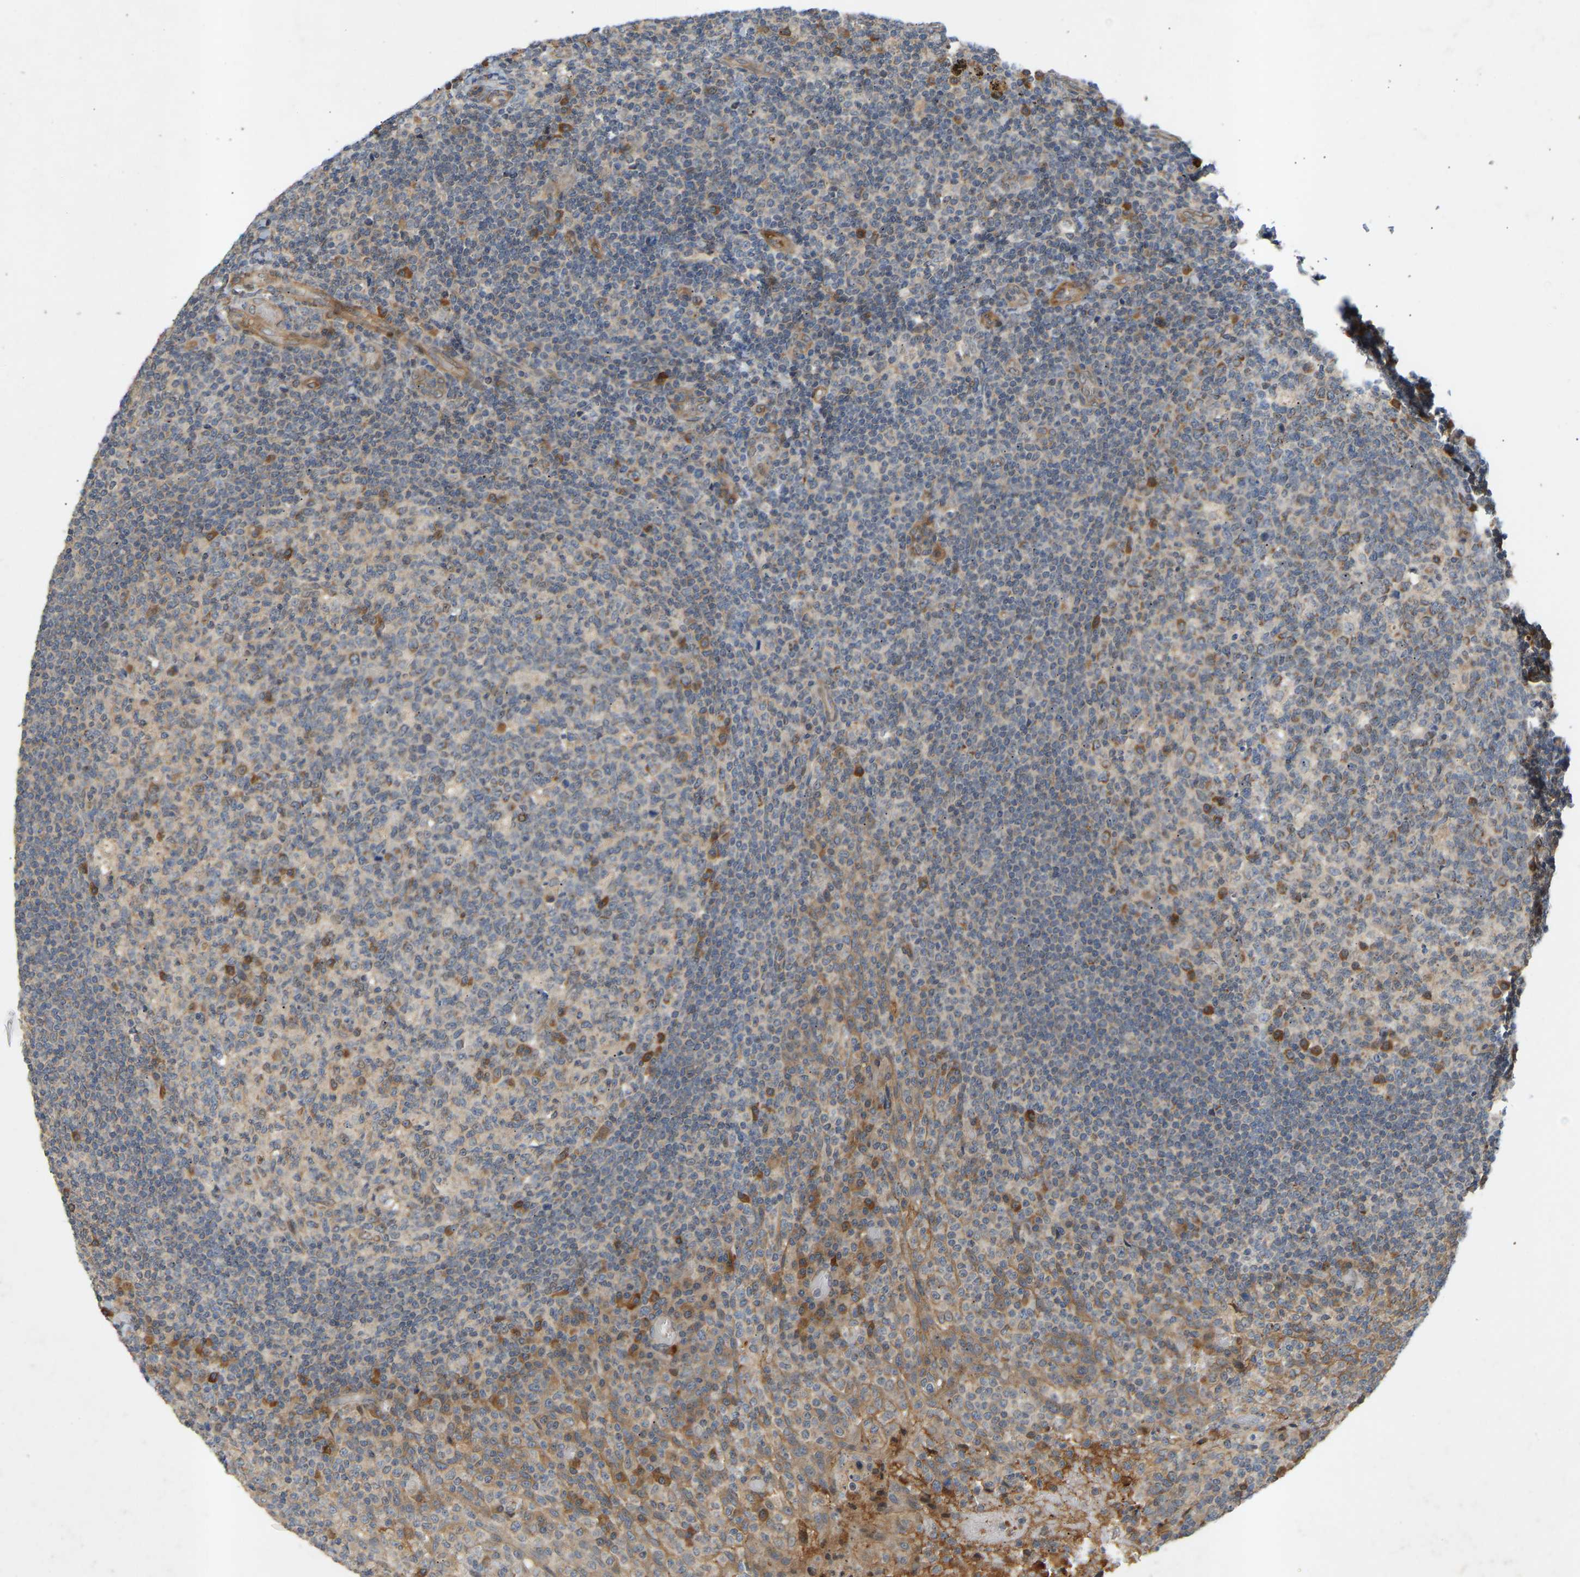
{"staining": {"intensity": "moderate", "quantity": "<25%", "location": "cytoplasmic/membranous"}, "tissue": "tonsil", "cell_type": "Germinal center cells", "image_type": "normal", "snomed": [{"axis": "morphology", "description": "Normal tissue, NOS"}, {"axis": "topography", "description": "Tonsil"}], "caption": "Moderate cytoplasmic/membranous staining is identified in approximately <25% of germinal center cells in unremarkable tonsil.", "gene": "ATP5MF", "patient": {"sex": "female", "age": 19}}